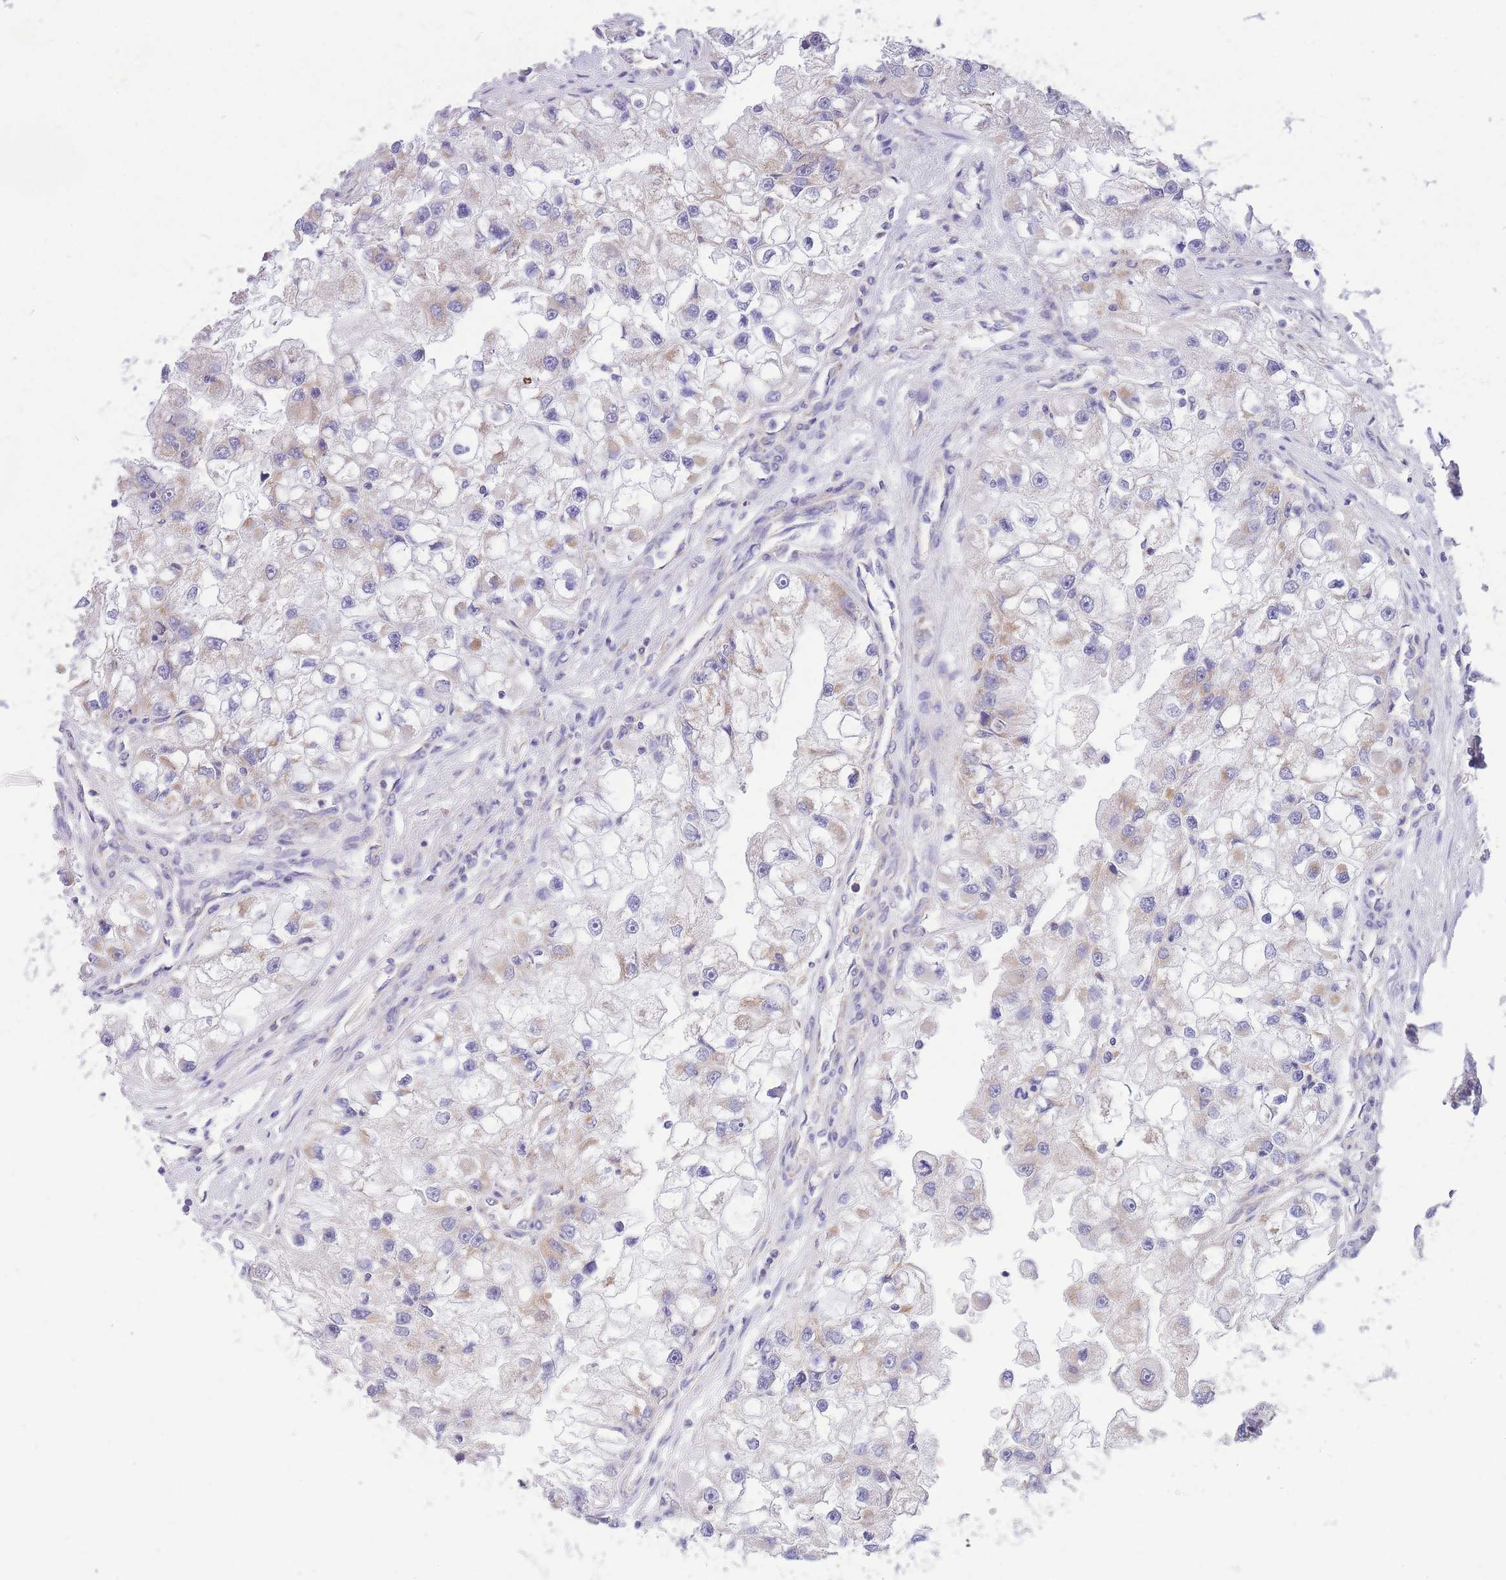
{"staining": {"intensity": "negative", "quantity": "none", "location": "none"}, "tissue": "renal cancer", "cell_type": "Tumor cells", "image_type": "cancer", "snomed": [{"axis": "morphology", "description": "Adenocarcinoma, NOS"}, {"axis": "topography", "description": "Kidney"}], "caption": "A high-resolution photomicrograph shows immunohistochemistry (IHC) staining of adenocarcinoma (renal), which demonstrates no significant staining in tumor cells.", "gene": "MRPS9", "patient": {"sex": "male", "age": 63}}